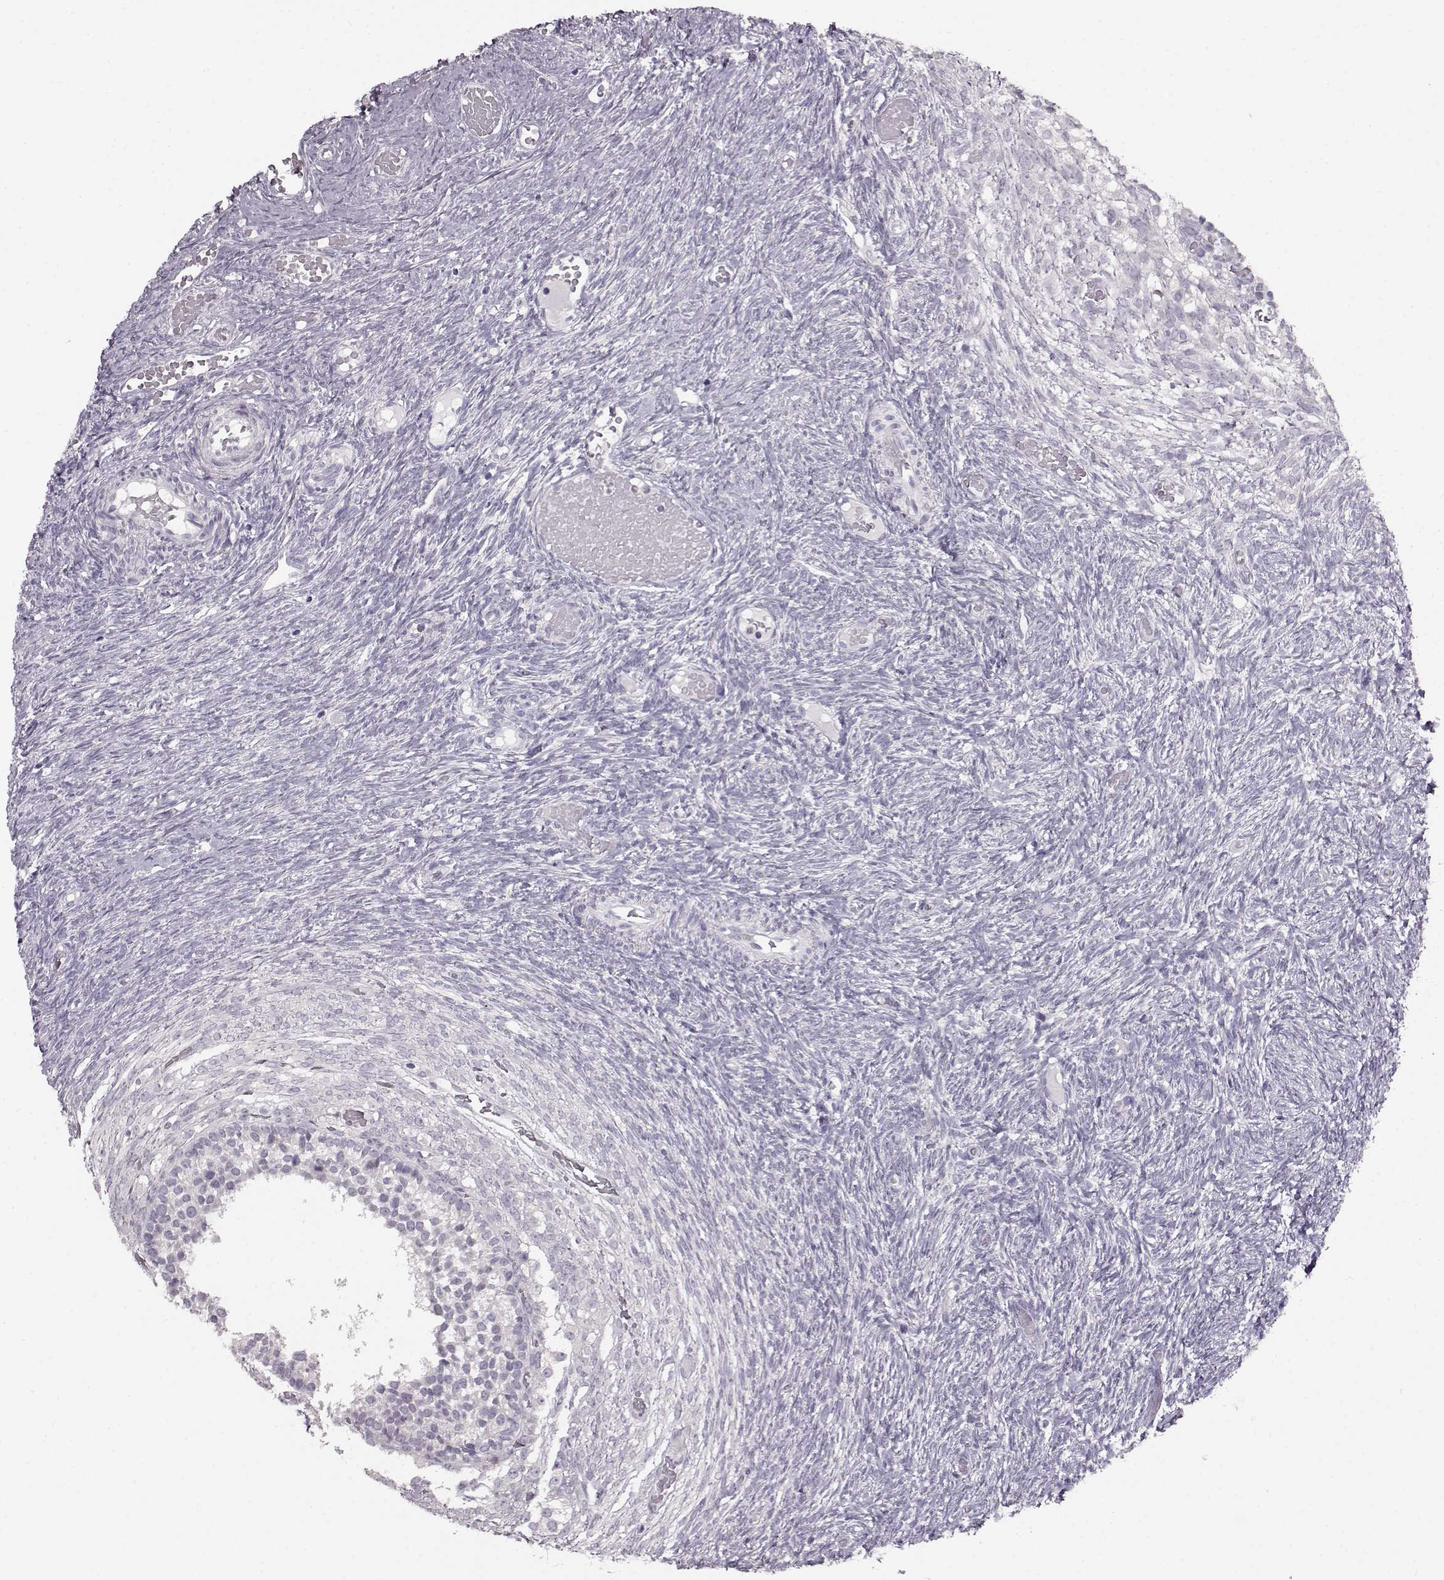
{"staining": {"intensity": "negative", "quantity": "none", "location": "none"}, "tissue": "ovary", "cell_type": "Follicle cells", "image_type": "normal", "snomed": [{"axis": "morphology", "description": "Normal tissue, NOS"}, {"axis": "topography", "description": "Ovary"}], "caption": "Immunohistochemistry image of normal ovary stained for a protein (brown), which exhibits no staining in follicle cells.", "gene": "RP1L1", "patient": {"sex": "female", "age": 39}}